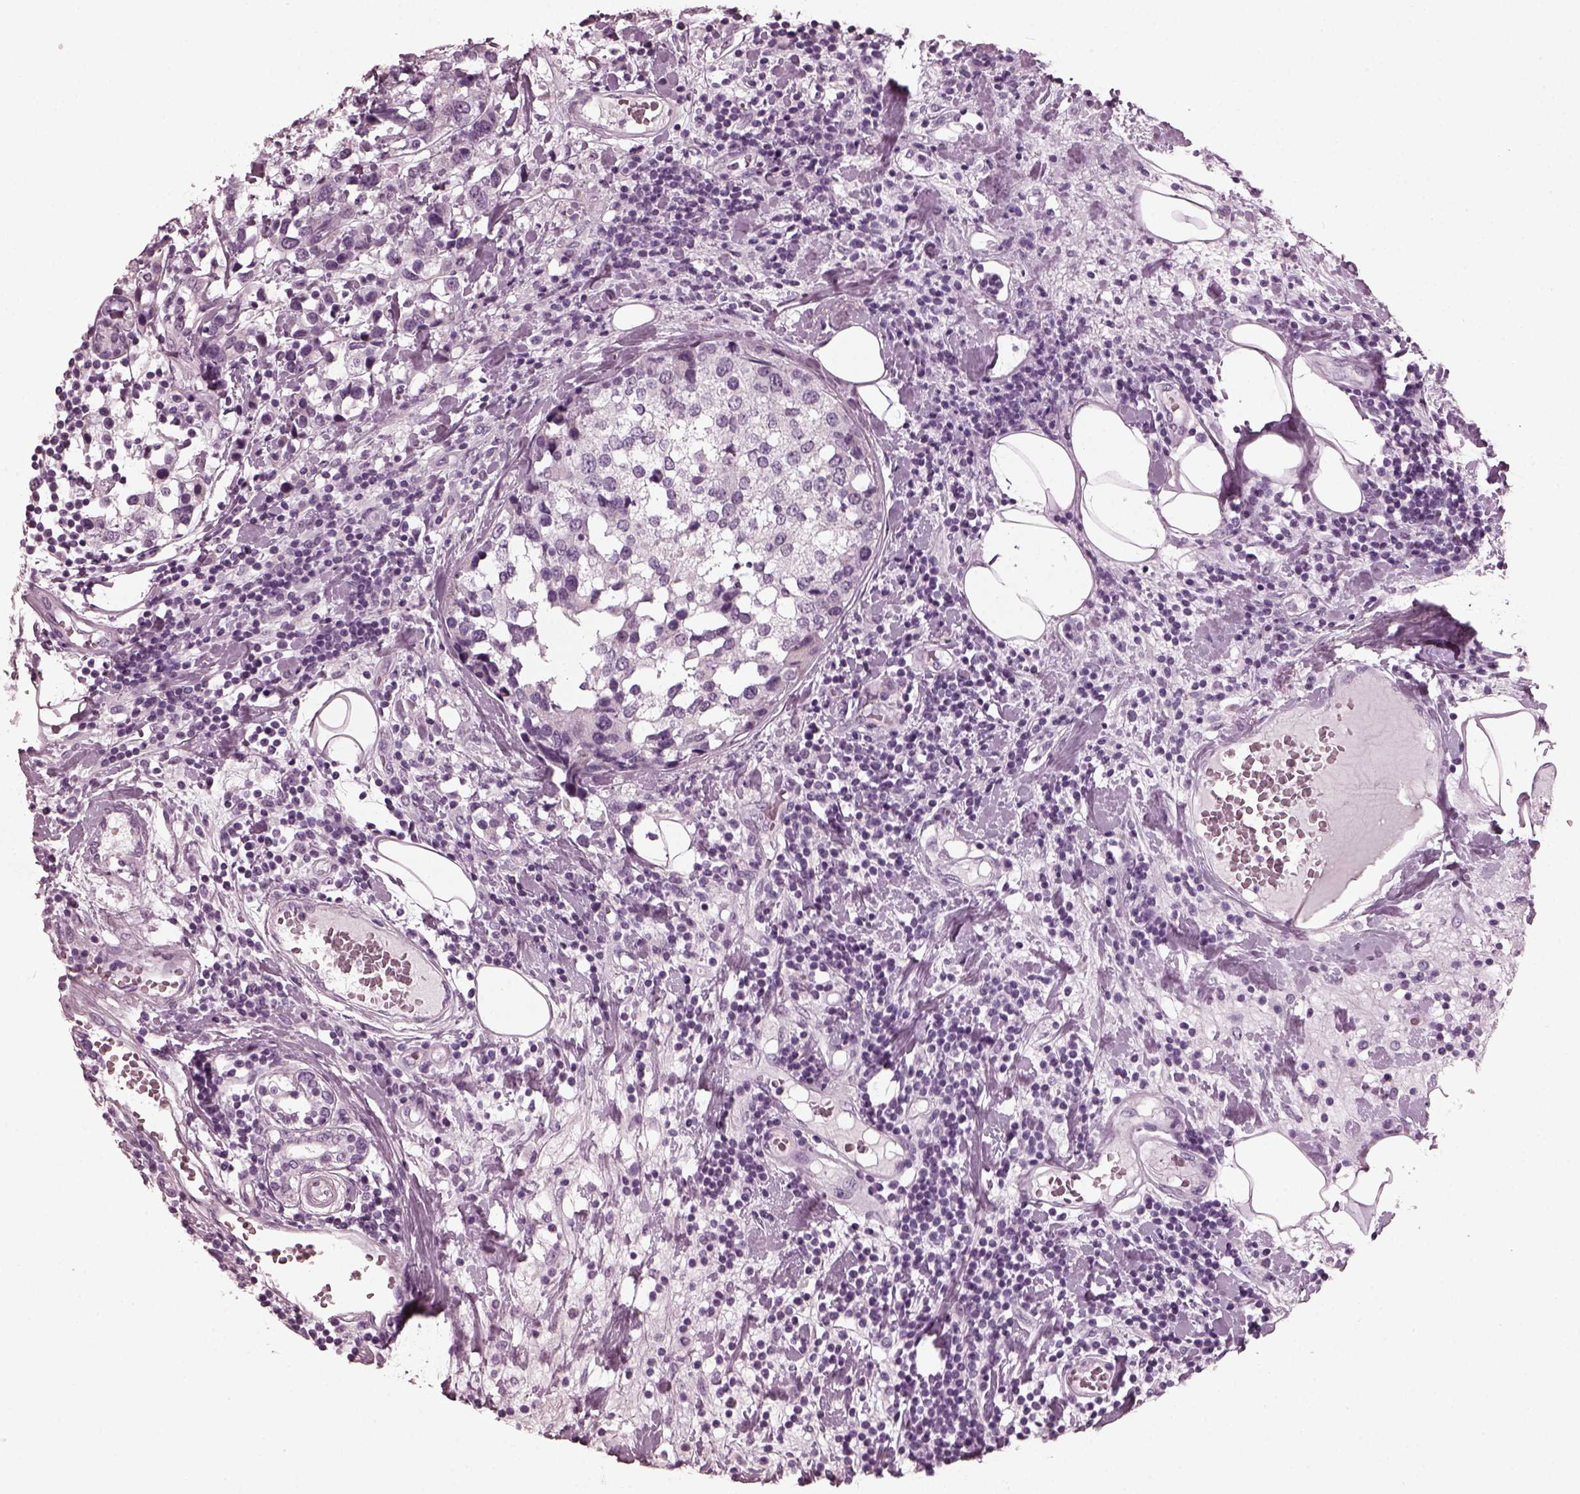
{"staining": {"intensity": "negative", "quantity": "none", "location": "none"}, "tissue": "breast cancer", "cell_type": "Tumor cells", "image_type": "cancer", "snomed": [{"axis": "morphology", "description": "Lobular carcinoma"}, {"axis": "topography", "description": "Breast"}], "caption": "This is a photomicrograph of immunohistochemistry staining of breast cancer (lobular carcinoma), which shows no positivity in tumor cells. (DAB (3,3'-diaminobenzidine) immunohistochemistry (IHC) visualized using brightfield microscopy, high magnification).", "gene": "RCVRN", "patient": {"sex": "female", "age": 59}}